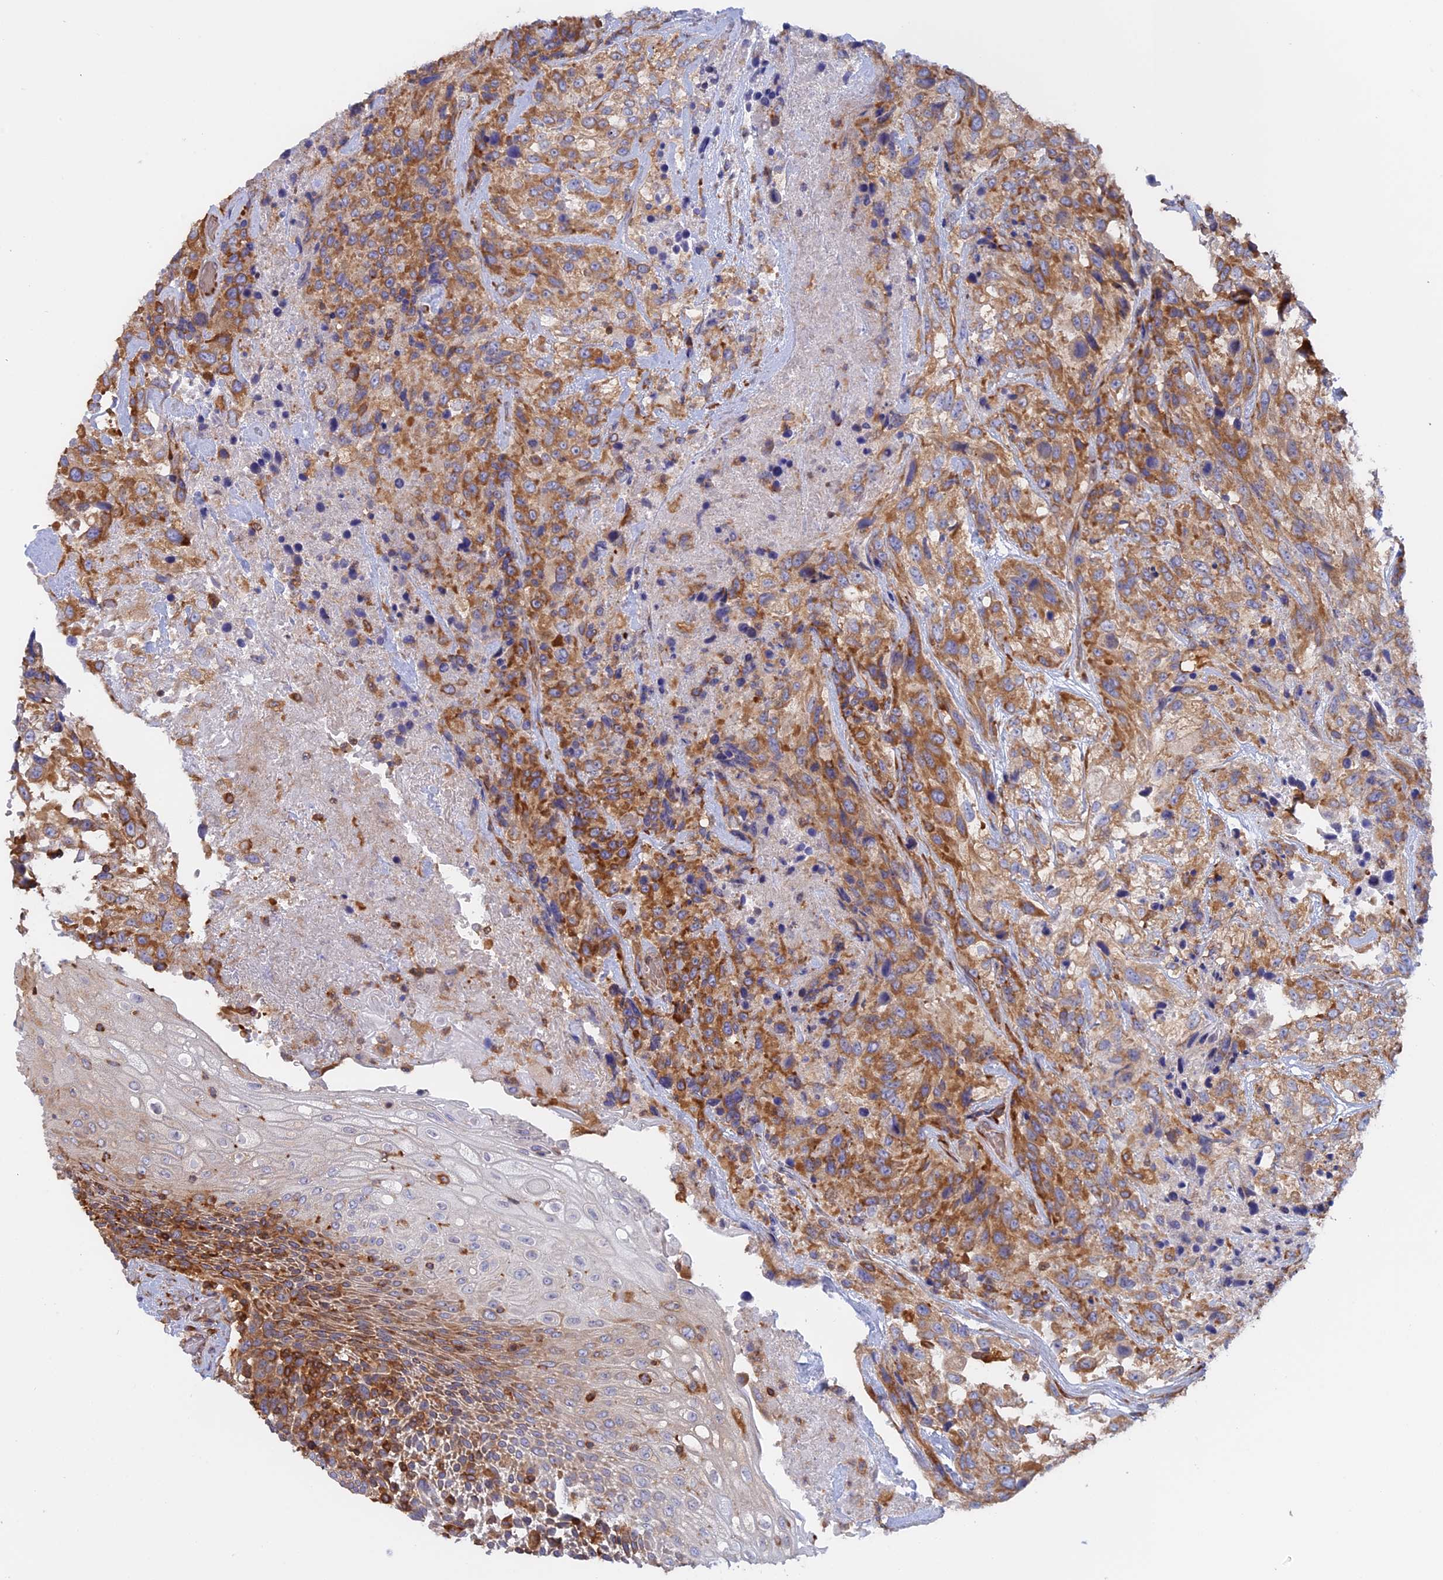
{"staining": {"intensity": "strong", "quantity": "25%-75%", "location": "cytoplasmic/membranous"}, "tissue": "urothelial cancer", "cell_type": "Tumor cells", "image_type": "cancer", "snomed": [{"axis": "morphology", "description": "Urothelial carcinoma, High grade"}, {"axis": "topography", "description": "Urinary bladder"}], "caption": "High-magnification brightfield microscopy of urothelial carcinoma (high-grade) stained with DAB (brown) and counterstained with hematoxylin (blue). tumor cells exhibit strong cytoplasmic/membranous positivity is seen in about25%-75% of cells.", "gene": "GMIP", "patient": {"sex": "female", "age": 70}}